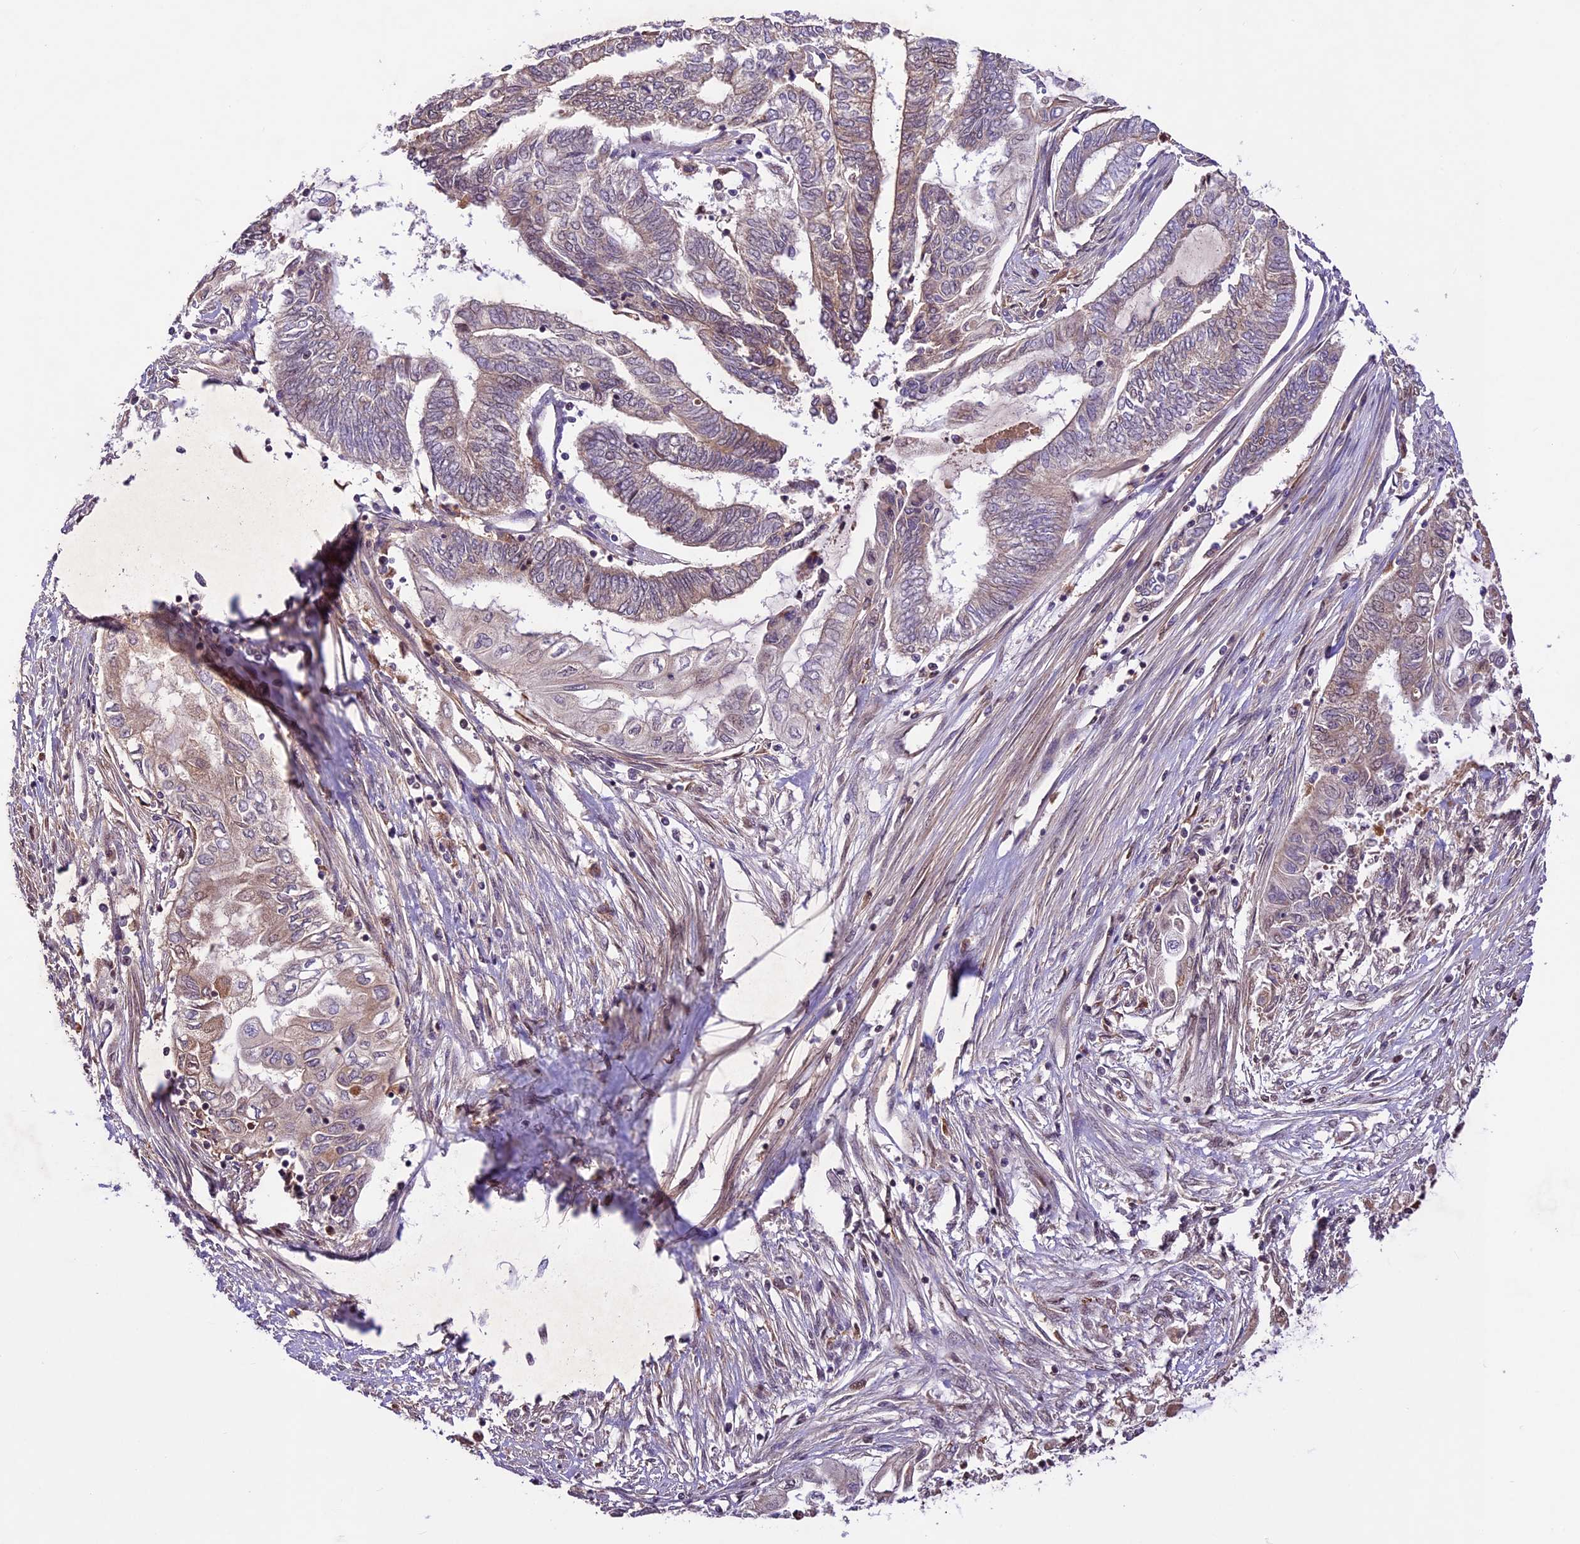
{"staining": {"intensity": "weak", "quantity": "<25%", "location": "cytoplasmic/membranous,nuclear"}, "tissue": "endometrial cancer", "cell_type": "Tumor cells", "image_type": "cancer", "snomed": [{"axis": "morphology", "description": "Adenocarcinoma, NOS"}, {"axis": "topography", "description": "Uterus"}, {"axis": "topography", "description": "Endometrium"}], "caption": "Adenocarcinoma (endometrial) was stained to show a protein in brown. There is no significant expression in tumor cells. (DAB immunohistochemistry with hematoxylin counter stain).", "gene": "CCSER1", "patient": {"sex": "female", "age": 70}}